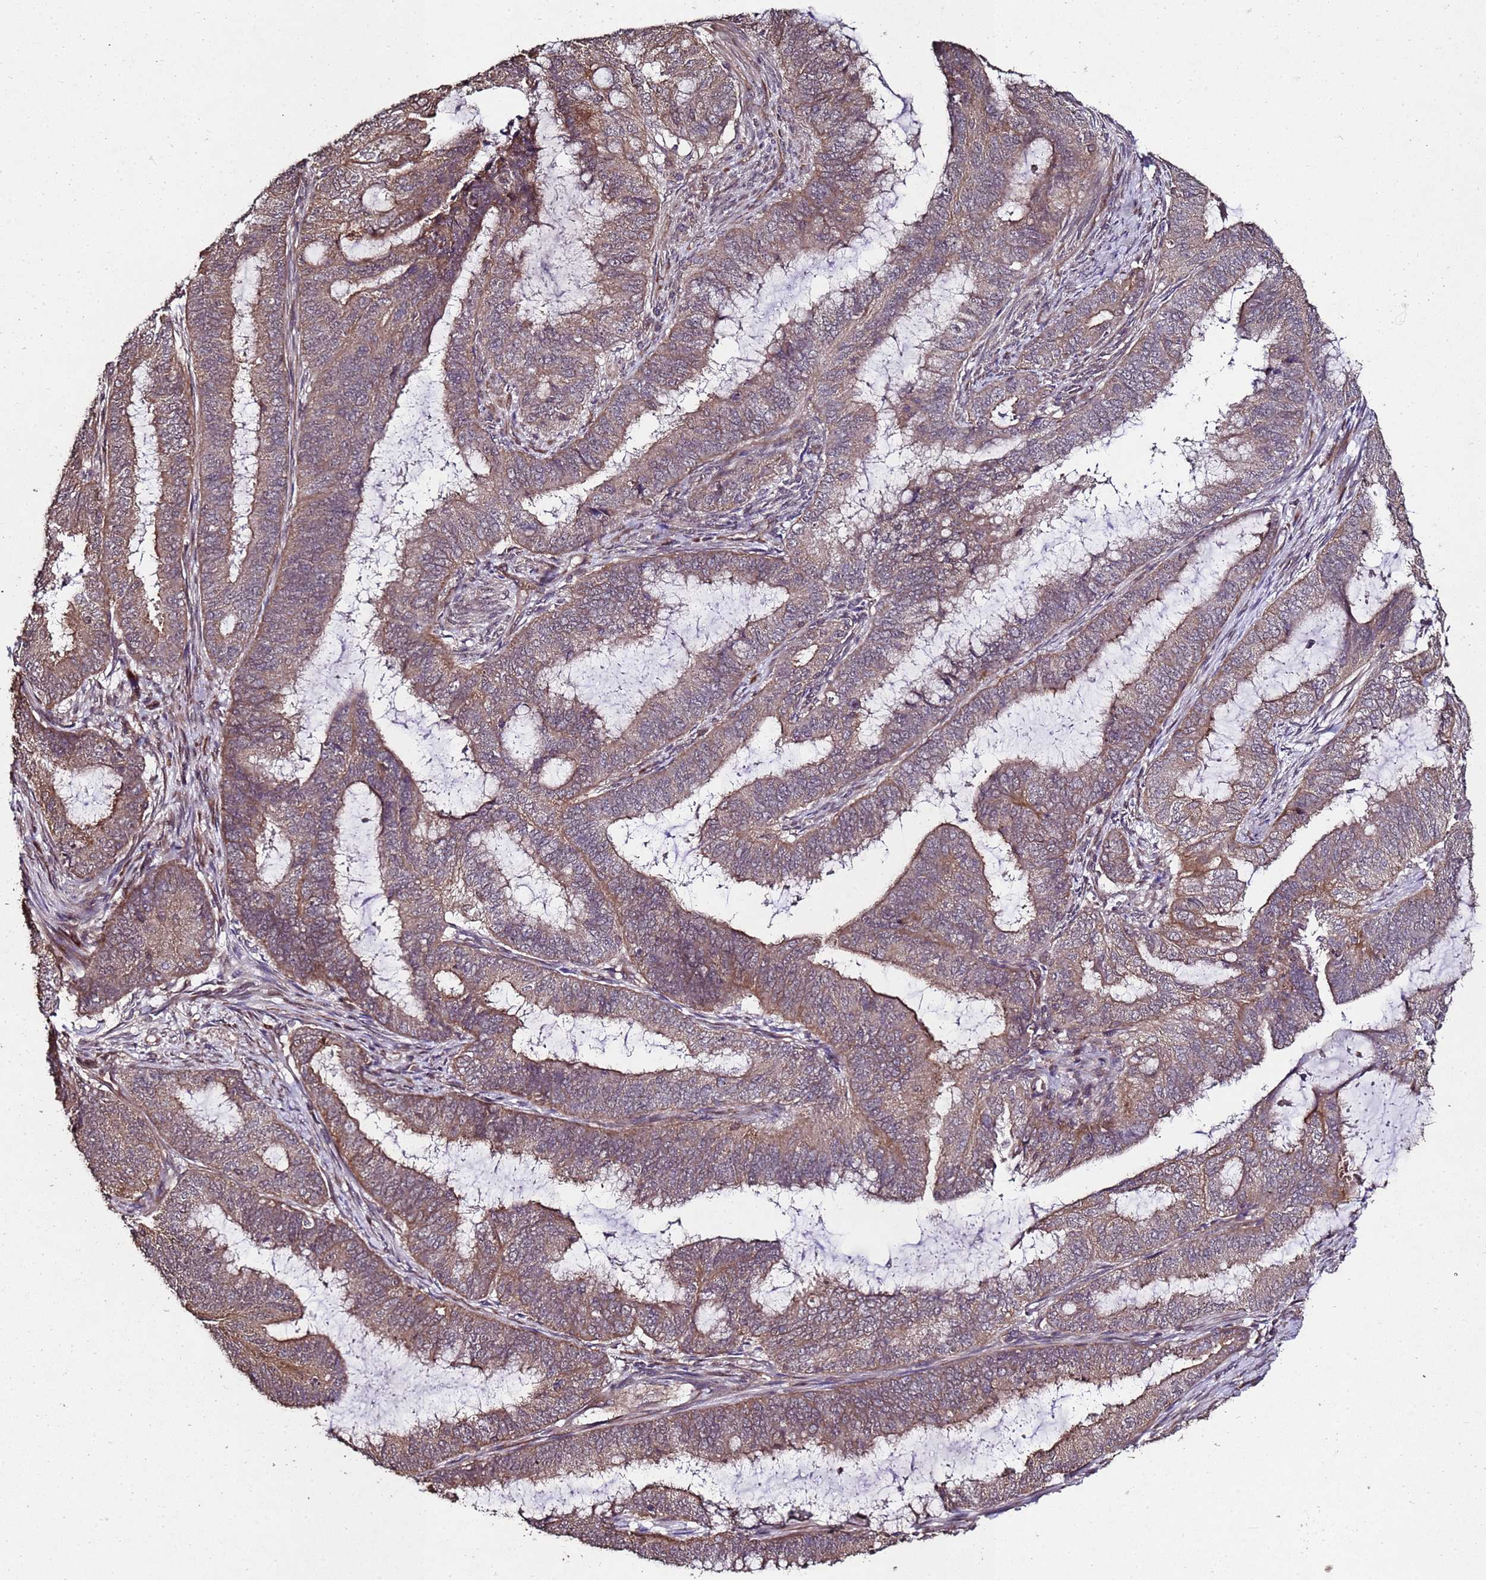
{"staining": {"intensity": "moderate", "quantity": ">75%", "location": "cytoplasmic/membranous"}, "tissue": "endometrial cancer", "cell_type": "Tumor cells", "image_type": "cancer", "snomed": [{"axis": "morphology", "description": "Adenocarcinoma, NOS"}, {"axis": "topography", "description": "Endometrium"}], "caption": "Endometrial cancer (adenocarcinoma) stained with a protein marker displays moderate staining in tumor cells.", "gene": "PRODH", "patient": {"sex": "female", "age": 51}}